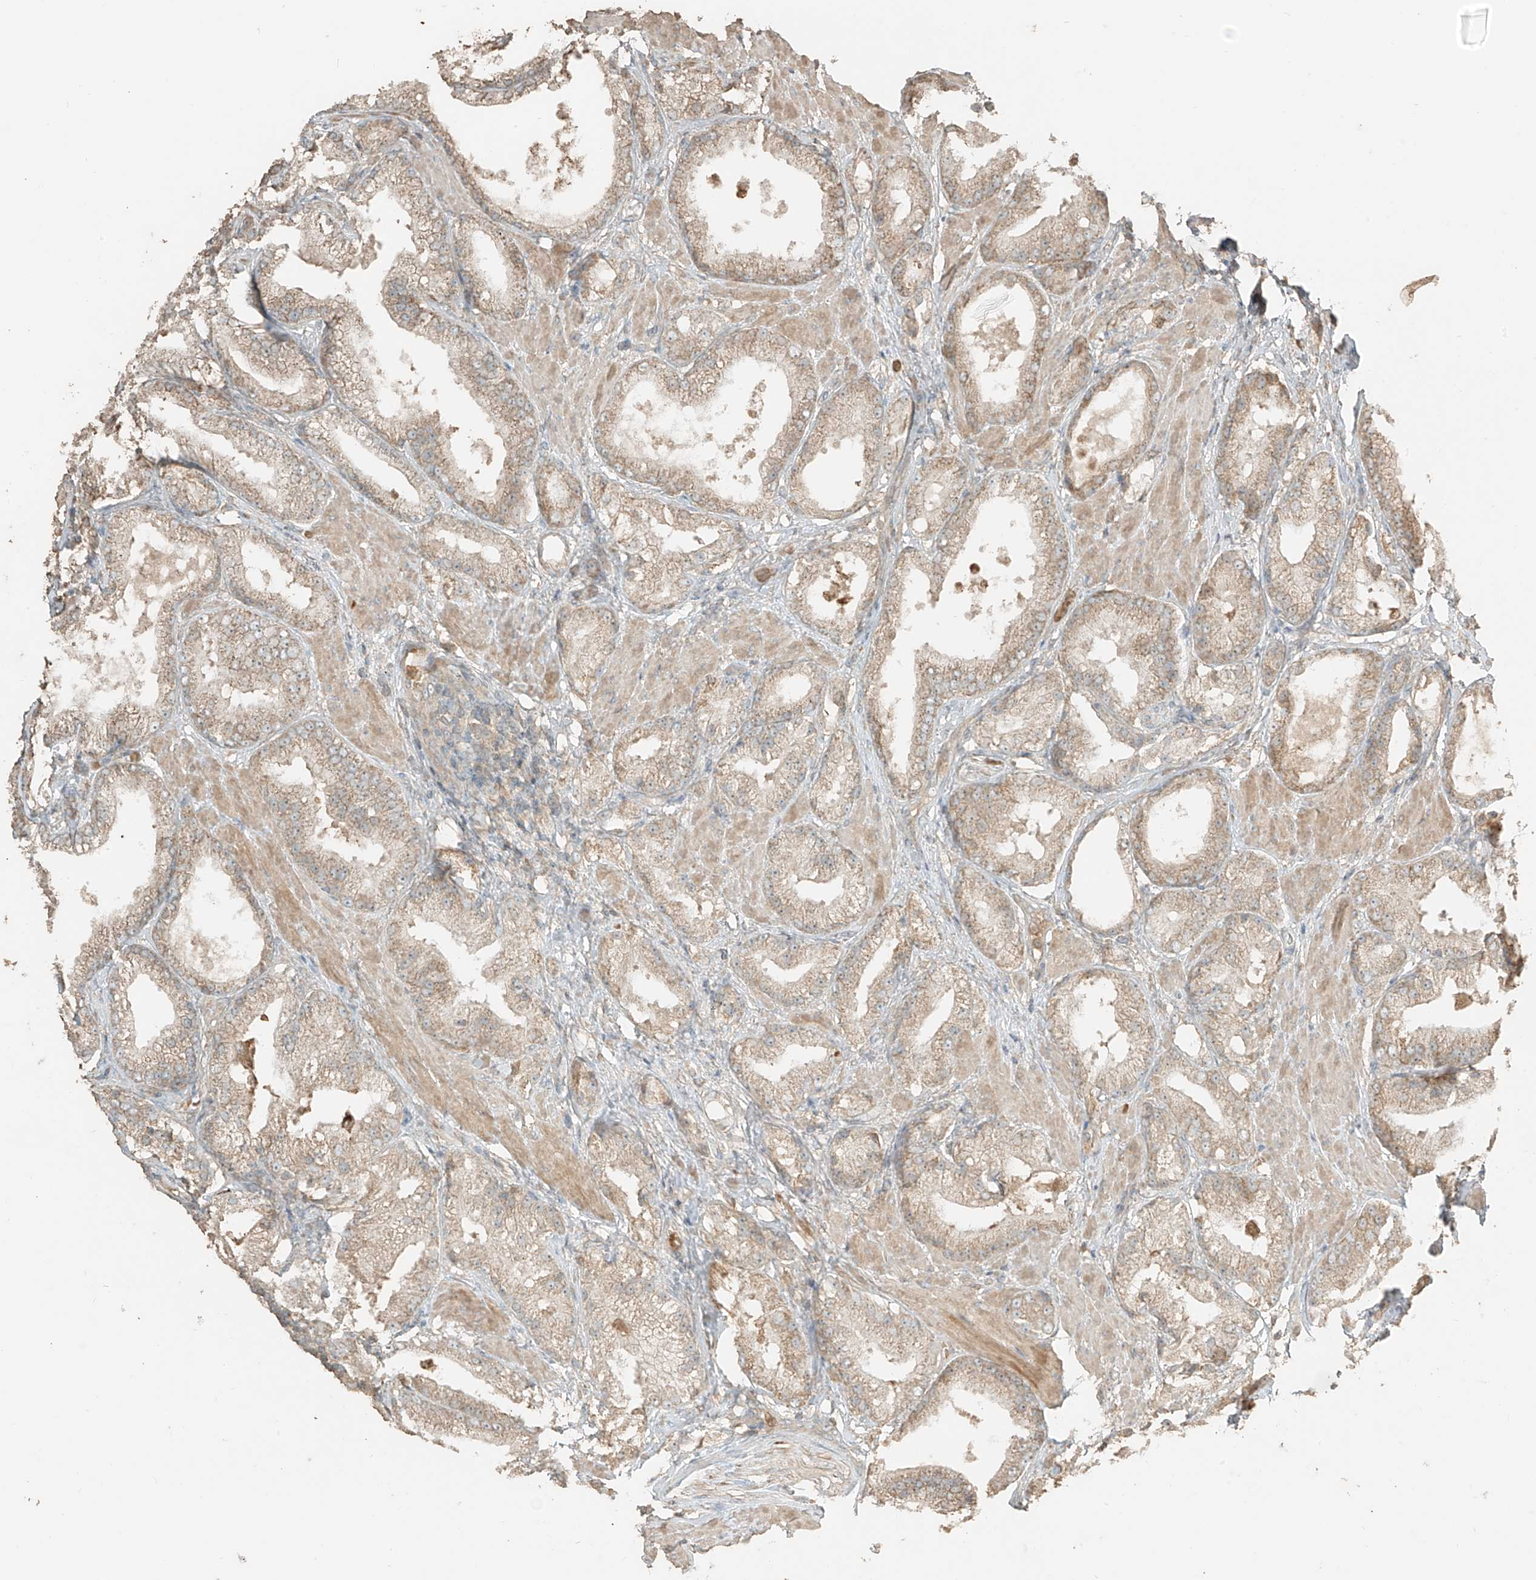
{"staining": {"intensity": "weak", "quantity": ">75%", "location": "cytoplasmic/membranous"}, "tissue": "prostate cancer", "cell_type": "Tumor cells", "image_type": "cancer", "snomed": [{"axis": "morphology", "description": "Adenocarcinoma, Low grade"}, {"axis": "topography", "description": "Prostate"}], "caption": "Prostate adenocarcinoma (low-grade) tissue reveals weak cytoplasmic/membranous positivity in approximately >75% of tumor cells", "gene": "RFTN2", "patient": {"sex": "male", "age": 67}}